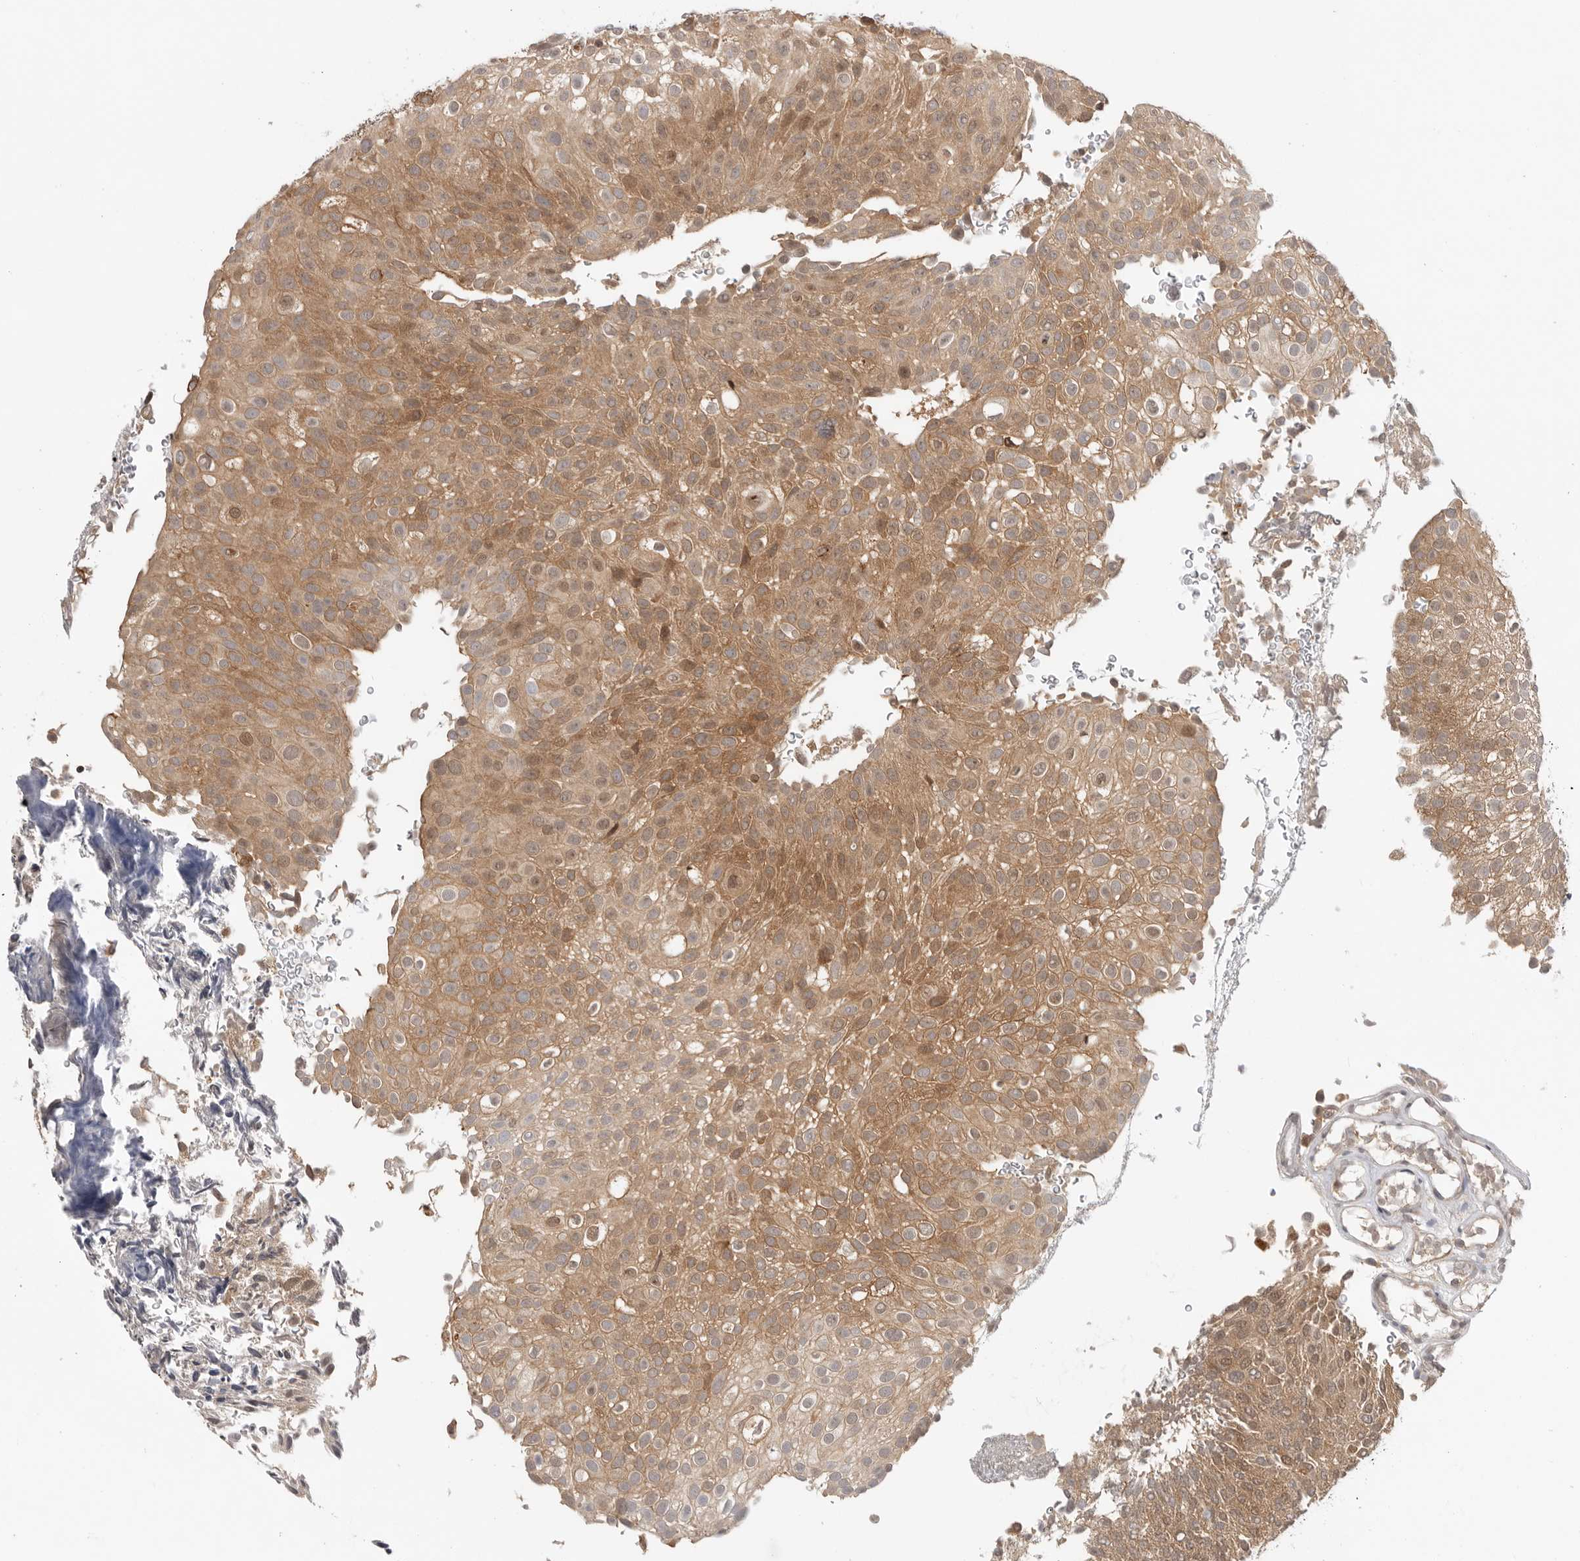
{"staining": {"intensity": "moderate", "quantity": ">75%", "location": "cytoplasmic/membranous"}, "tissue": "urothelial cancer", "cell_type": "Tumor cells", "image_type": "cancer", "snomed": [{"axis": "morphology", "description": "Urothelial carcinoma, Low grade"}, {"axis": "topography", "description": "Urinary bladder"}], "caption": "IHC histopathology image of urothelial cancer stained for a protein (brown), which demonstrates medium levels of moderate cytoplasmic/membranous staining in approximately >75% of tumor cells.", "gene": "DCAF8", "patient": {"sex": "male", "age": 78}}